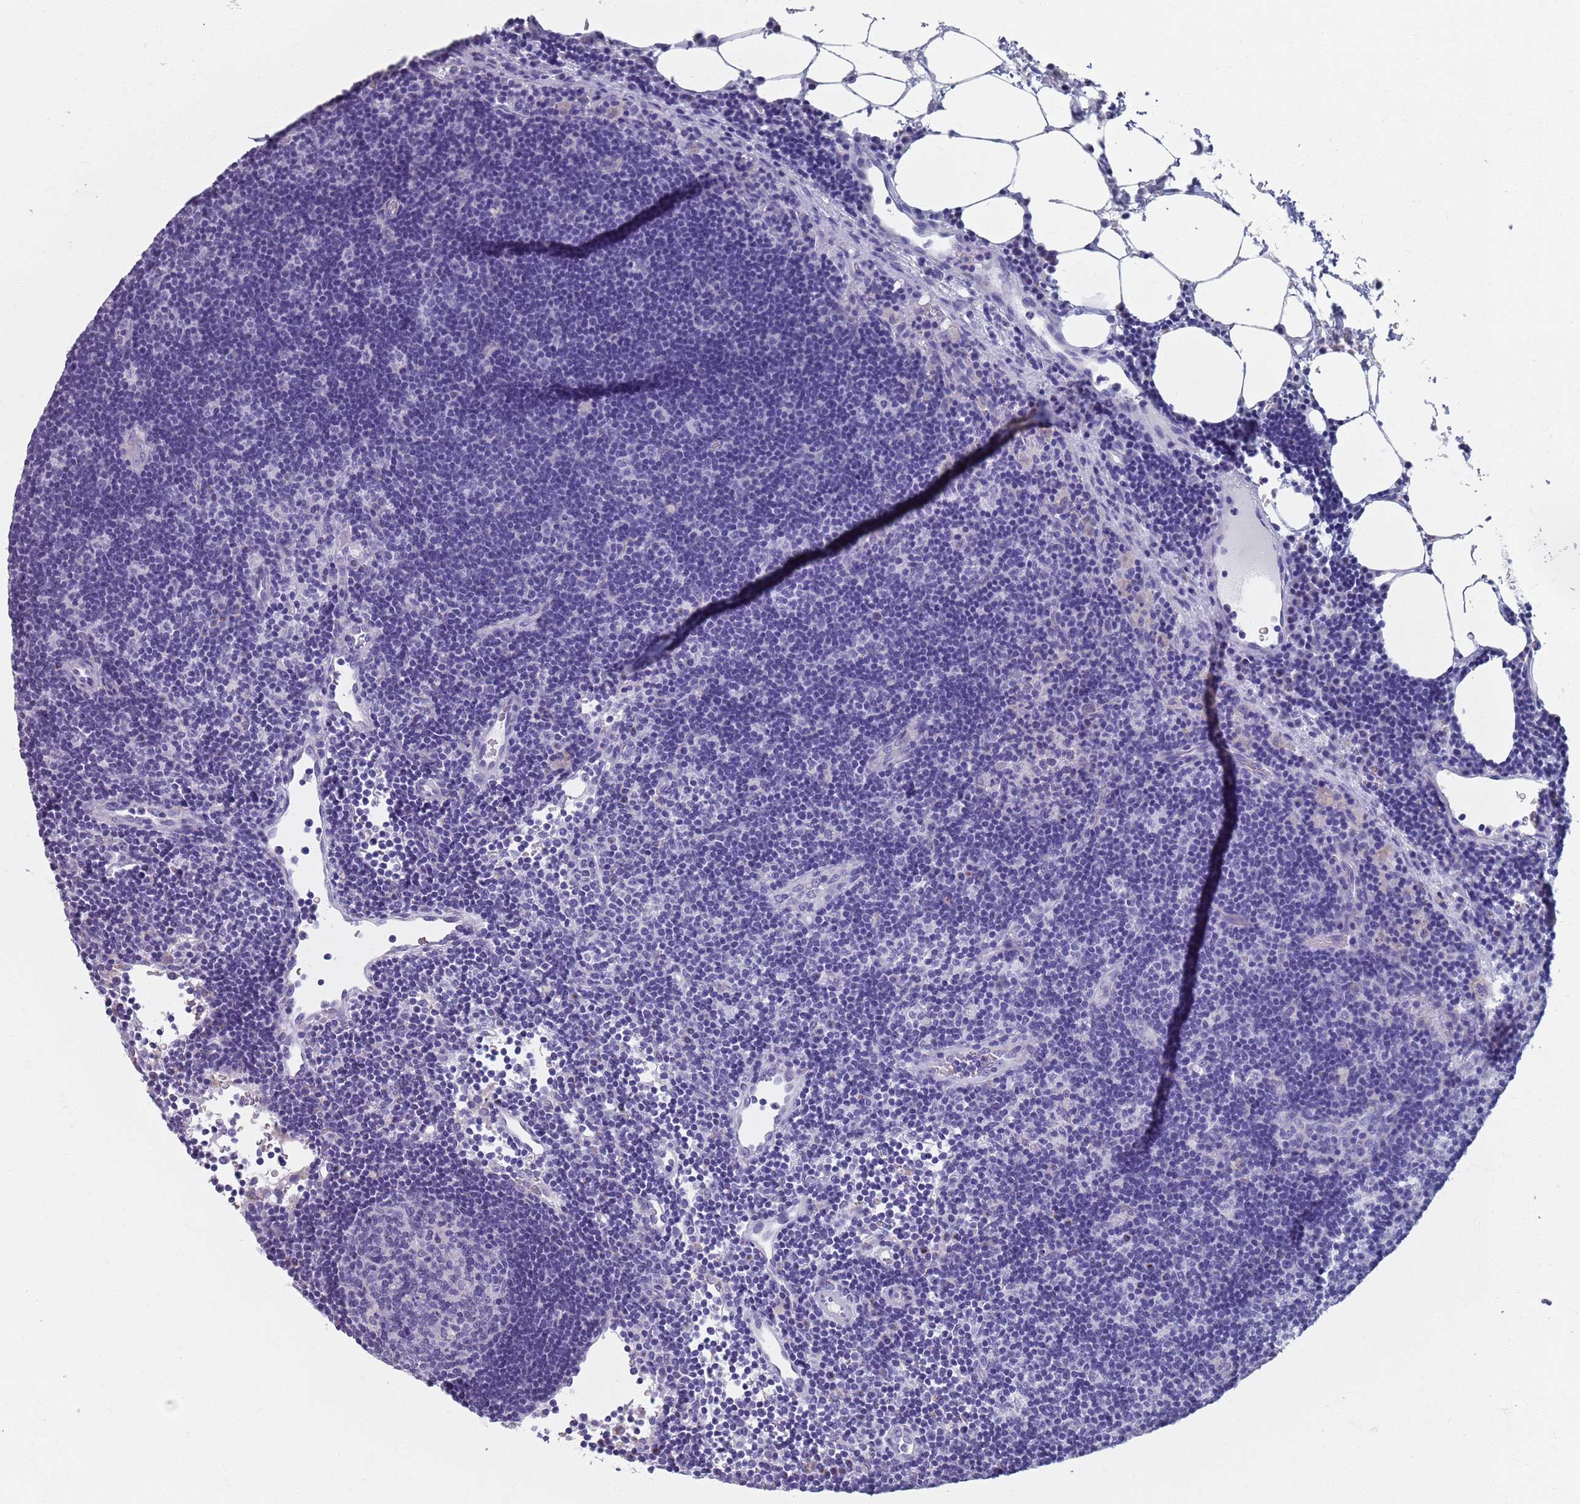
{"staining": {"intensity": "negative", "quantity": "none", "location": "none"}, "tissue": "lymph node", "cell_type": "Germinal center cells", "image_type": "normal", "snomed": [{"axis": "morphology", "description": "Normal tissue, NOS"}, {"axis": "topography", "description": "Lymph node"}], "caption": "Lymph node stained for a protein using IHC shows no staining germinal center cells.", "gene": "PLOD1", "patient": {"sex": "male", "age": 62}}